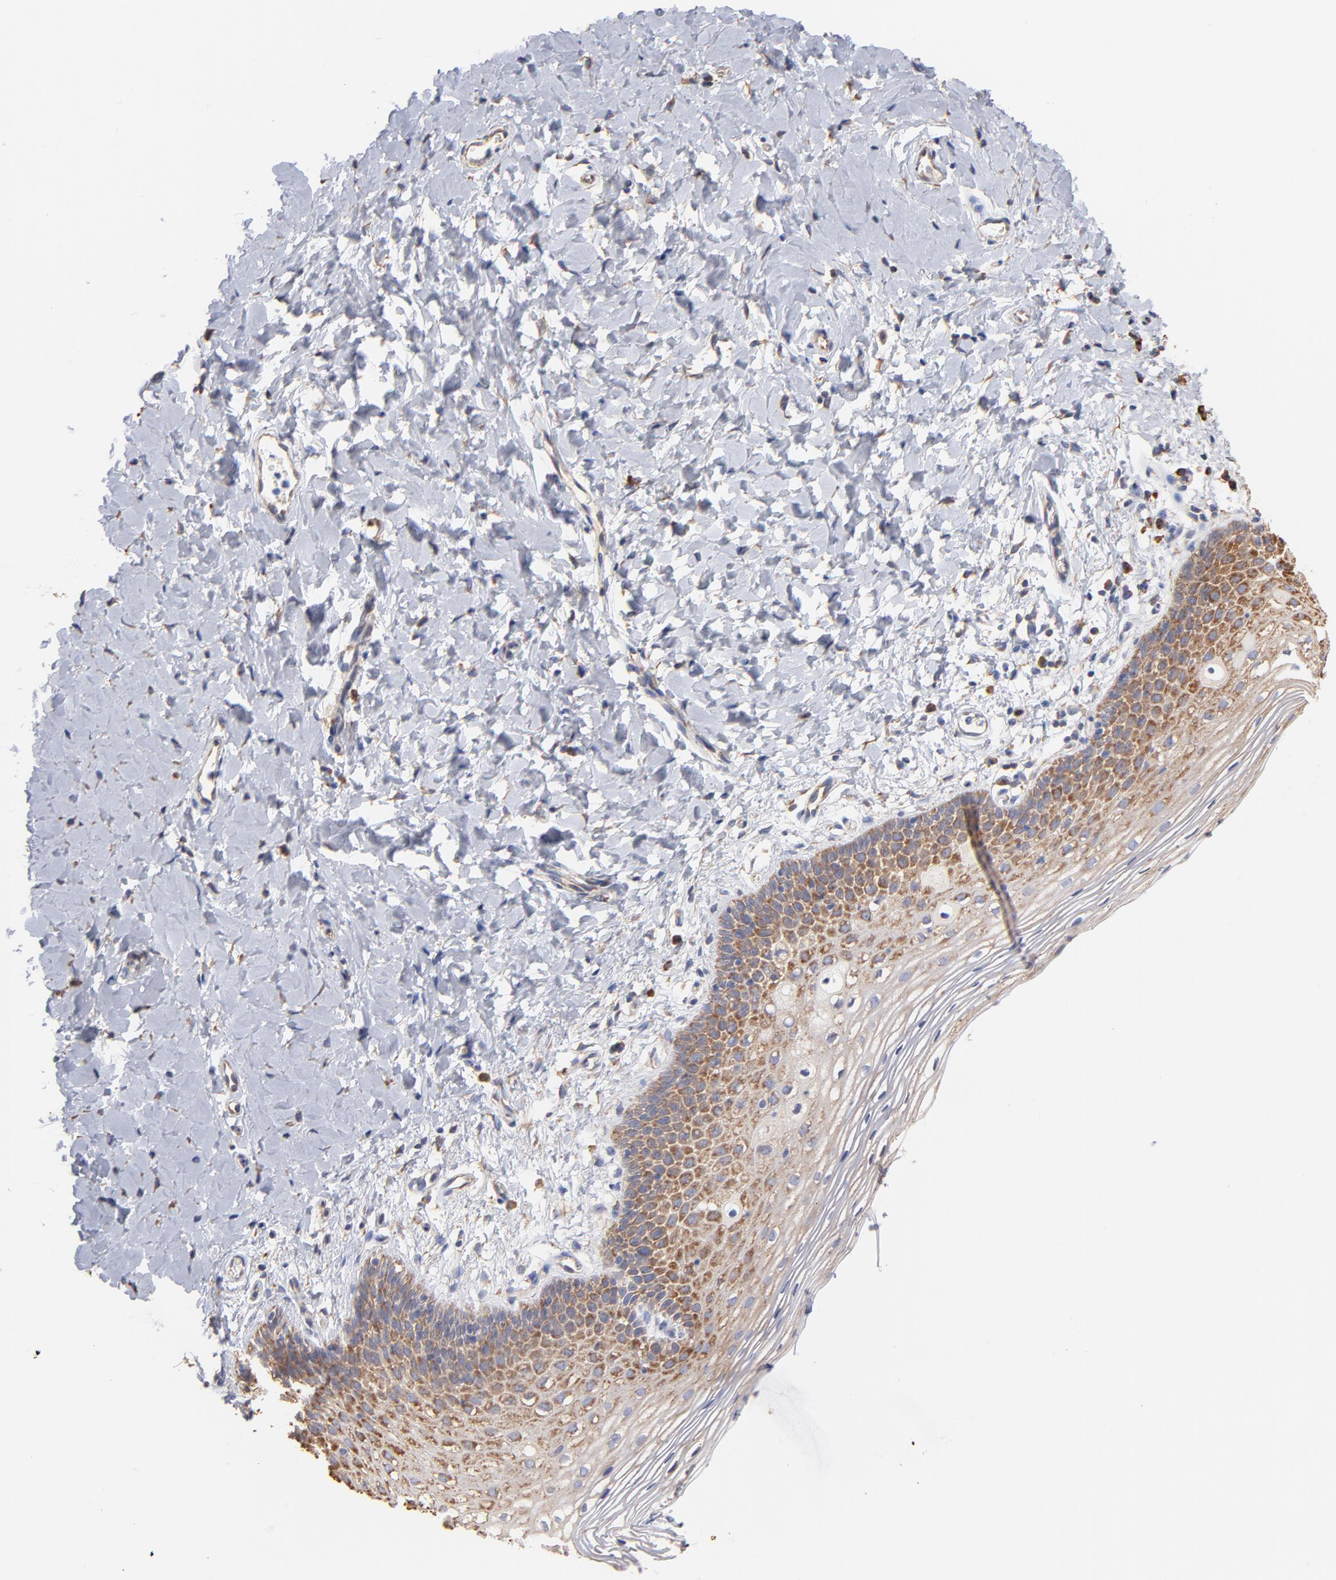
{"staining": {"intensity": "weak", "quantity": "25%-75%", "location": "cytoplasmic/membranous"}, "tissue": "vagina", "cell_type": "Squamous epithelial cells", "image_type": "normal", "snomed": [{"axis": "morphology", "description": "Normal tissue, NOS"}, {"axis": "topography", "description": "Vagina"}], "caption": "Immunohistochemical staining of normal vagina shows 25%-75% levels of weak cytoplasmic/membranous protein staining in approximately 25%-75% of squamous epithelial cells.", "gene": "RPL9", "patient": {"sex": "female", "age": 55}}